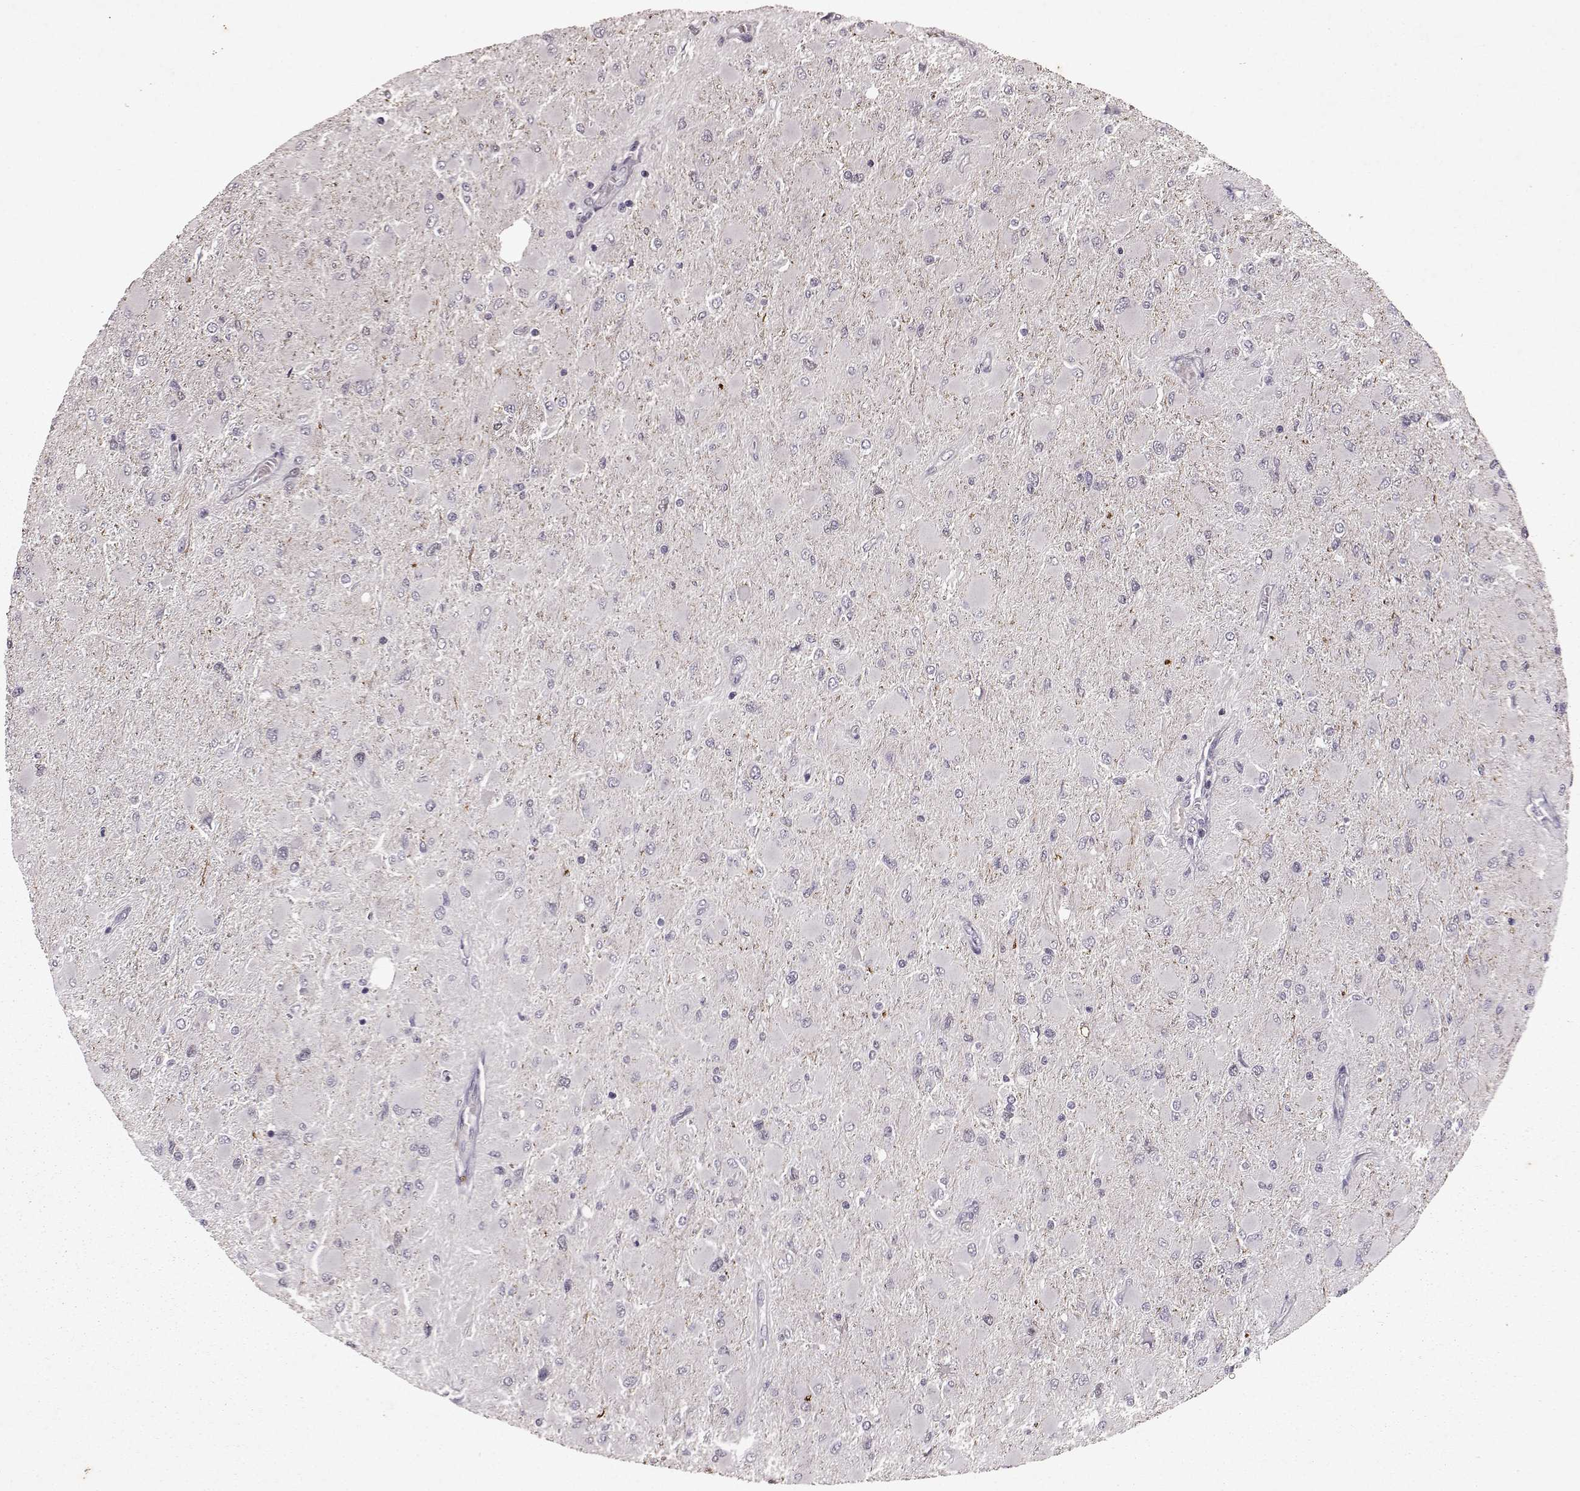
{"staining": {"intensity": "negative", "quantity": "none", "location": "none"}, "tissue": "glioma", "cell_type": "Tumor cells", "image_type": "cancer", "snomed": [{"axis": "morphology", "description": "Glioma, malignant, High grade"}, {"axis": "topography", "description": "Cerebral cortex"}], "caption": "A micrograph of glioma stained for a protein demonstrates no brown staining in tumor cells. The staining was performed using DAB to visualize the protein expression in brown, while the nuclei were stained in blue with hematoxylin (Magnification: 20x).", "gene": "FRRS1L", "patient": {"sex": "female", "age": 36}}